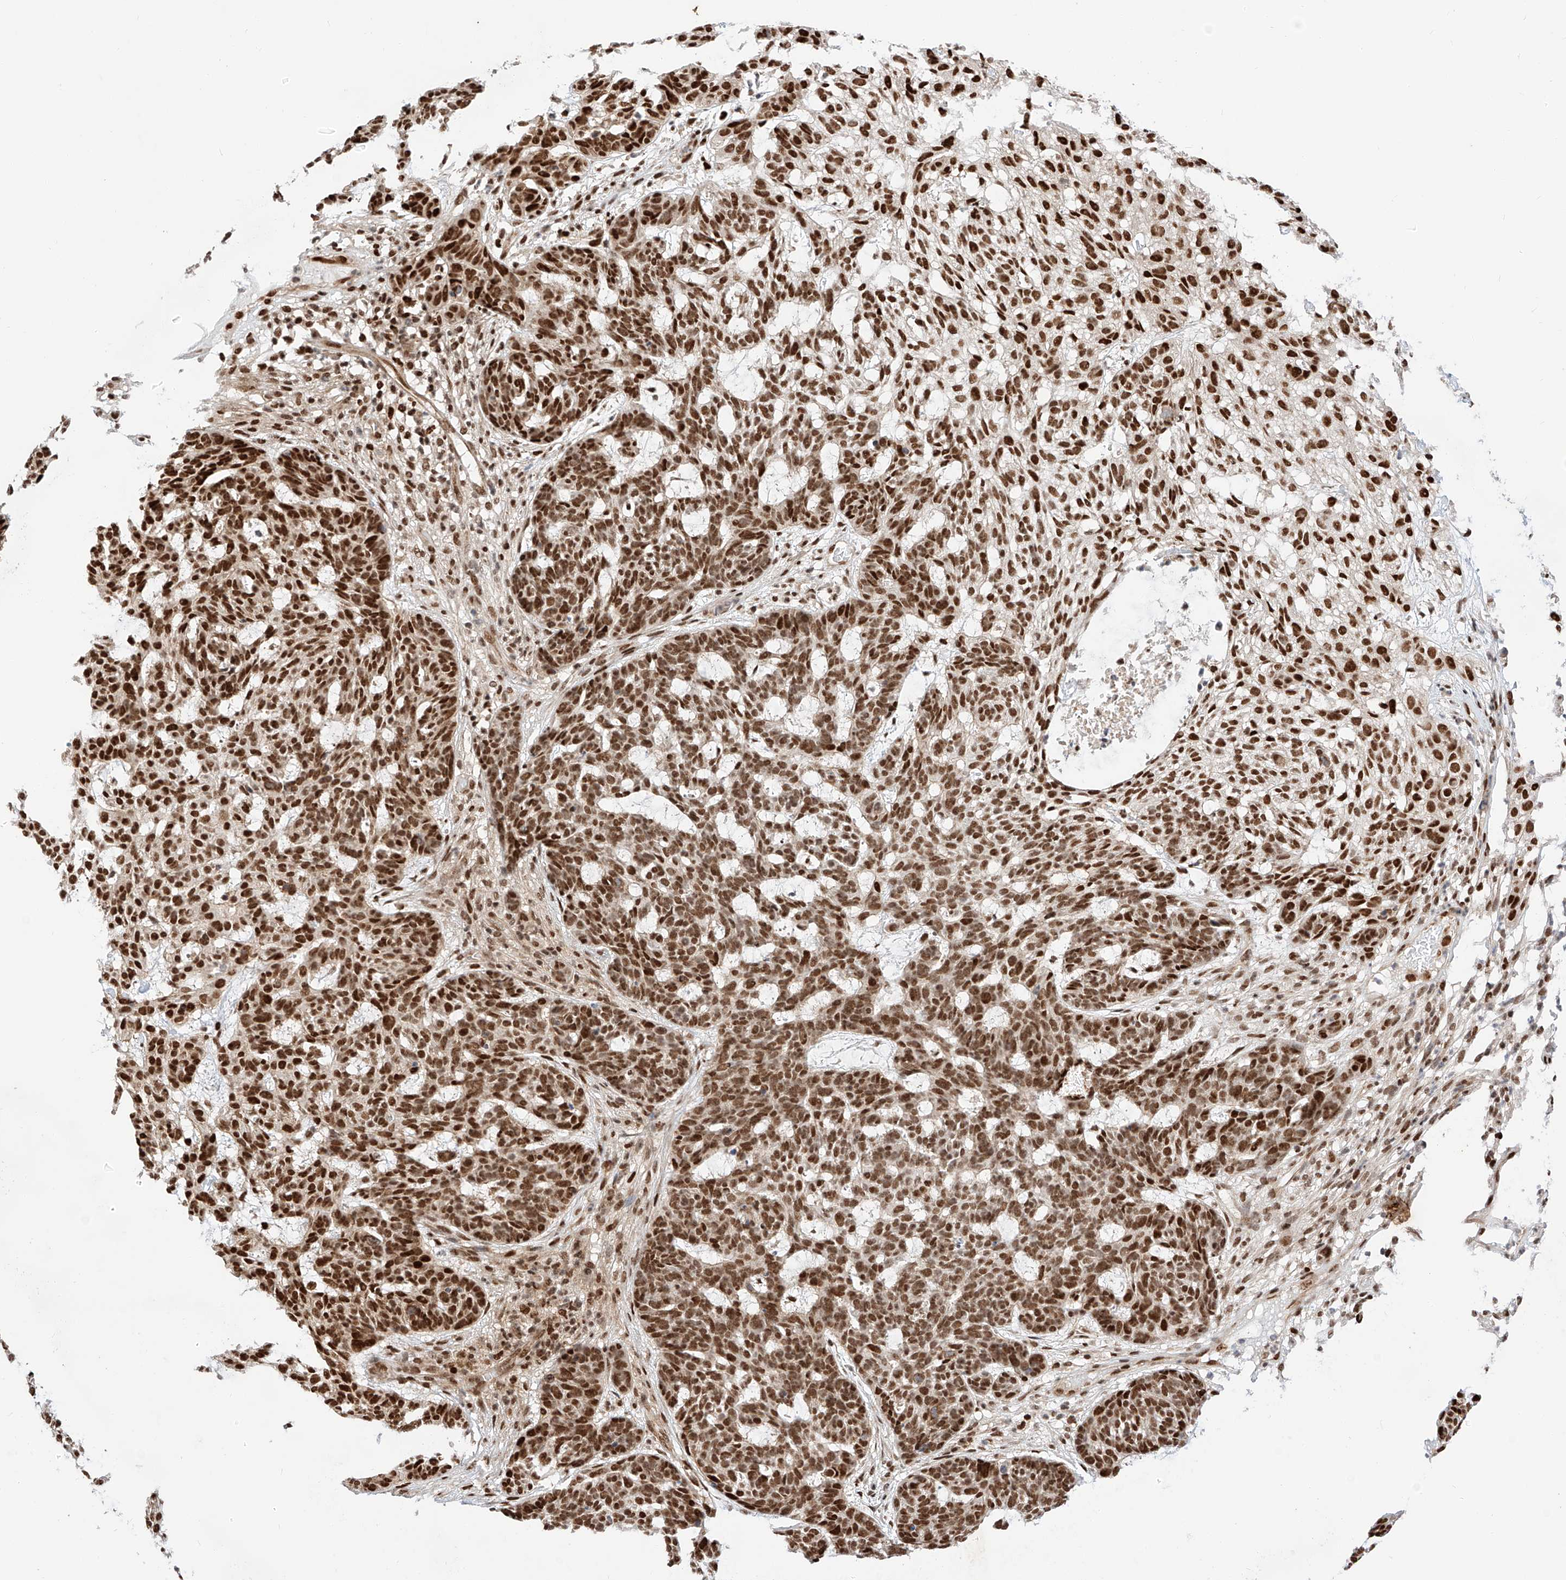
{"staining": {"intensity": "strong", "quantity": ">75%", "location": "nuclear"}, "tissue": "skin cancer", "cell_type": "Tumor cells", "image_type": "cancer", "snomed": [{"axis": "morphology", "description": "Basal cell carcinoma"}, {"axis": "topography", "description": "Skin"}], "caption": "Strong nuclear staining for a protein is present in approximately >75% of tumor cells of skin cancer (basal cell carcinoma) using immunohistochemistry (IHC).", "gene": "HDAC9", "patient": {"sex": "male", "age": 85}}